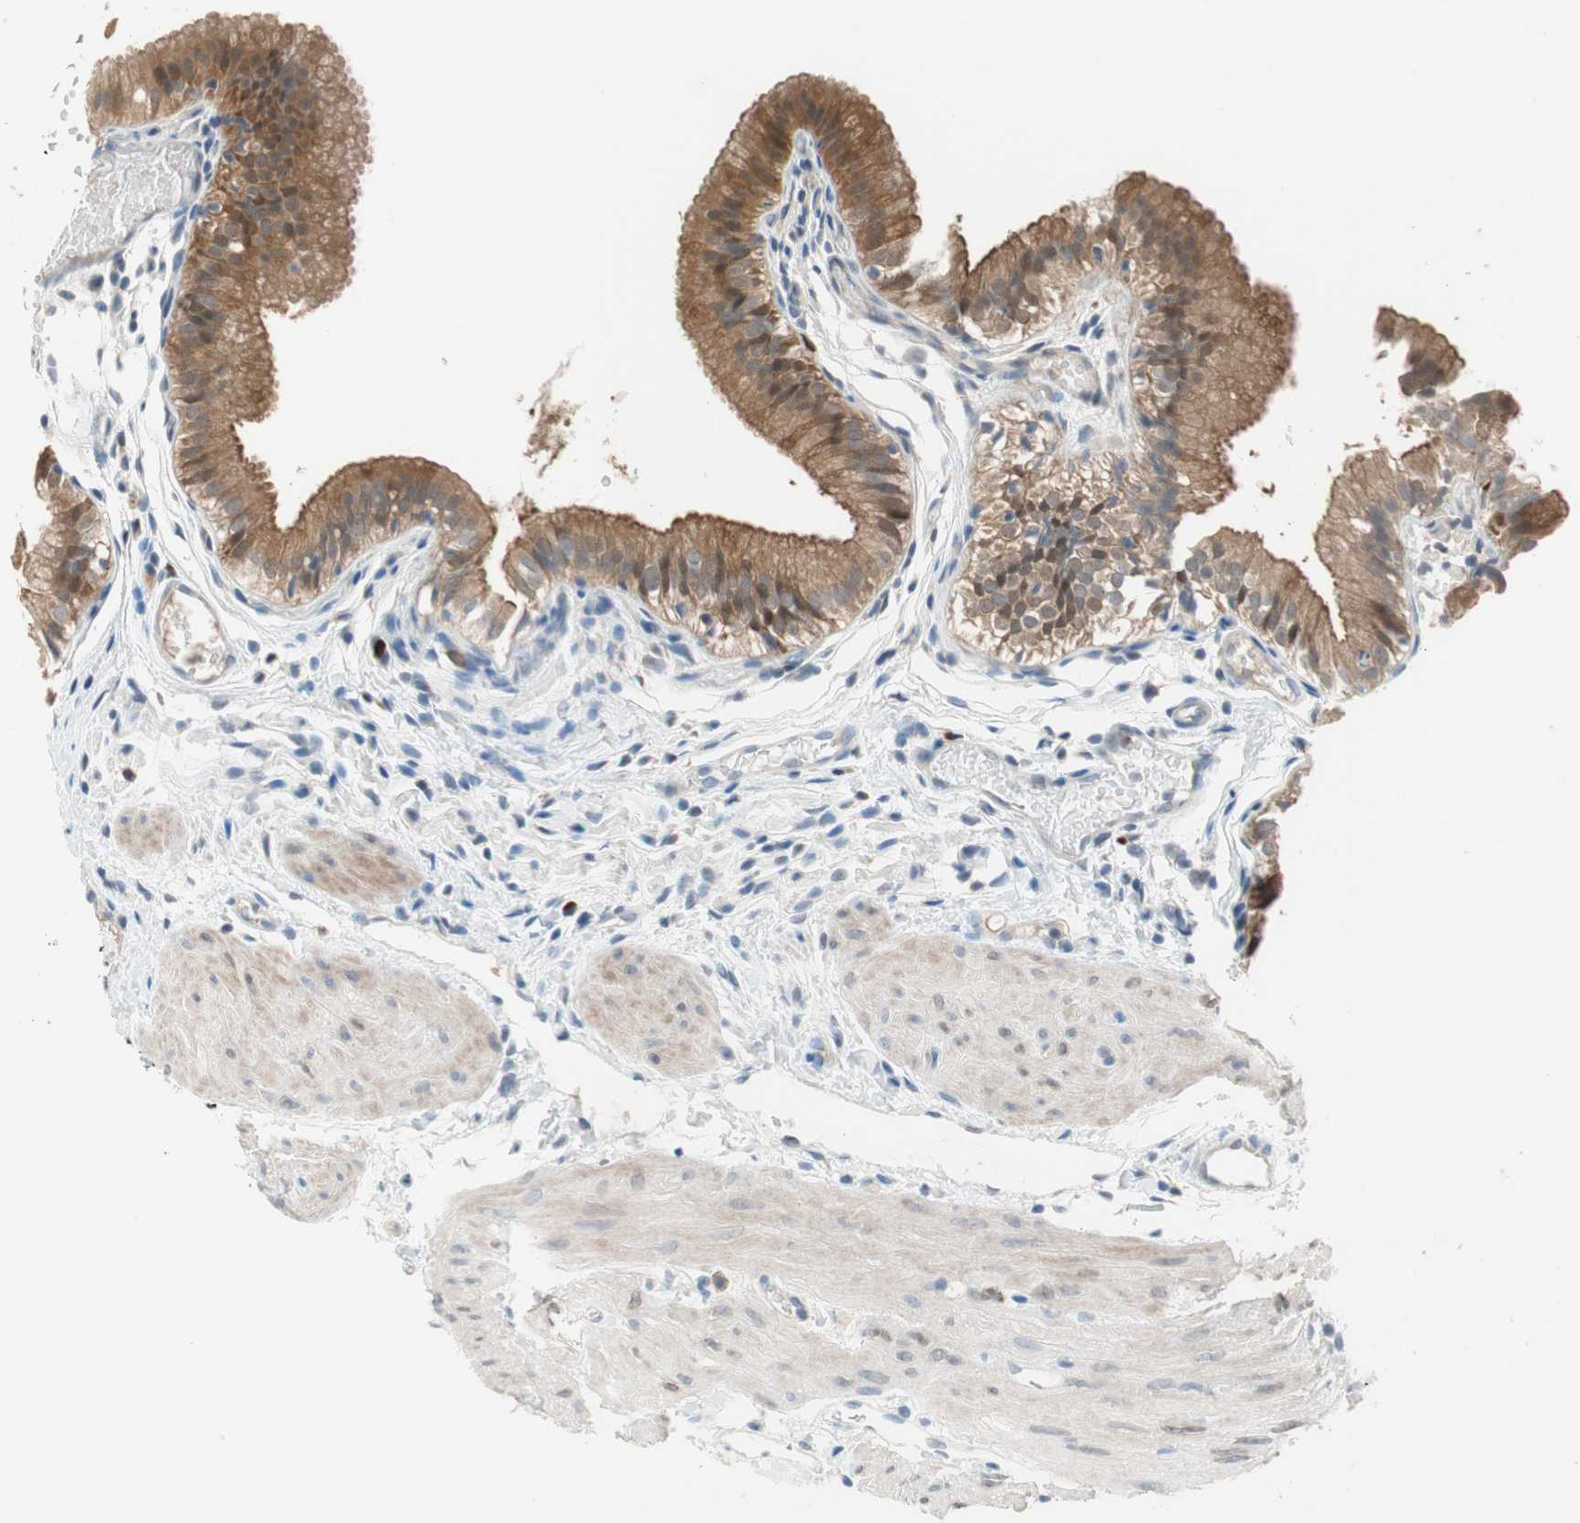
{"staining": {"intensity": "strong", "quantity": ">75%", "location": "cytoplasmic/membranous"}, "tissue": "gallbladder", "cell_type": "Glandular cells", "image_type": "normal", "snomed": [{"axis": "morphology", "description": "Normal tissue, NOS"}, {"axis": "topography", "description": "Gallbladder"}], "caption": "Gallbladder was stained to show a protein in brown. There is high levels of strong cytoplasmic/membranous staining in approximately >75% of glandular cells. The staining was performed using DAB (3,3'-diaminobenzidine), with brown indicating positive protein expression. Nuclei are stained blue with hematoxylin.", "gene": "PDZK1", "patient": {"sex": "female", "age": 26}}